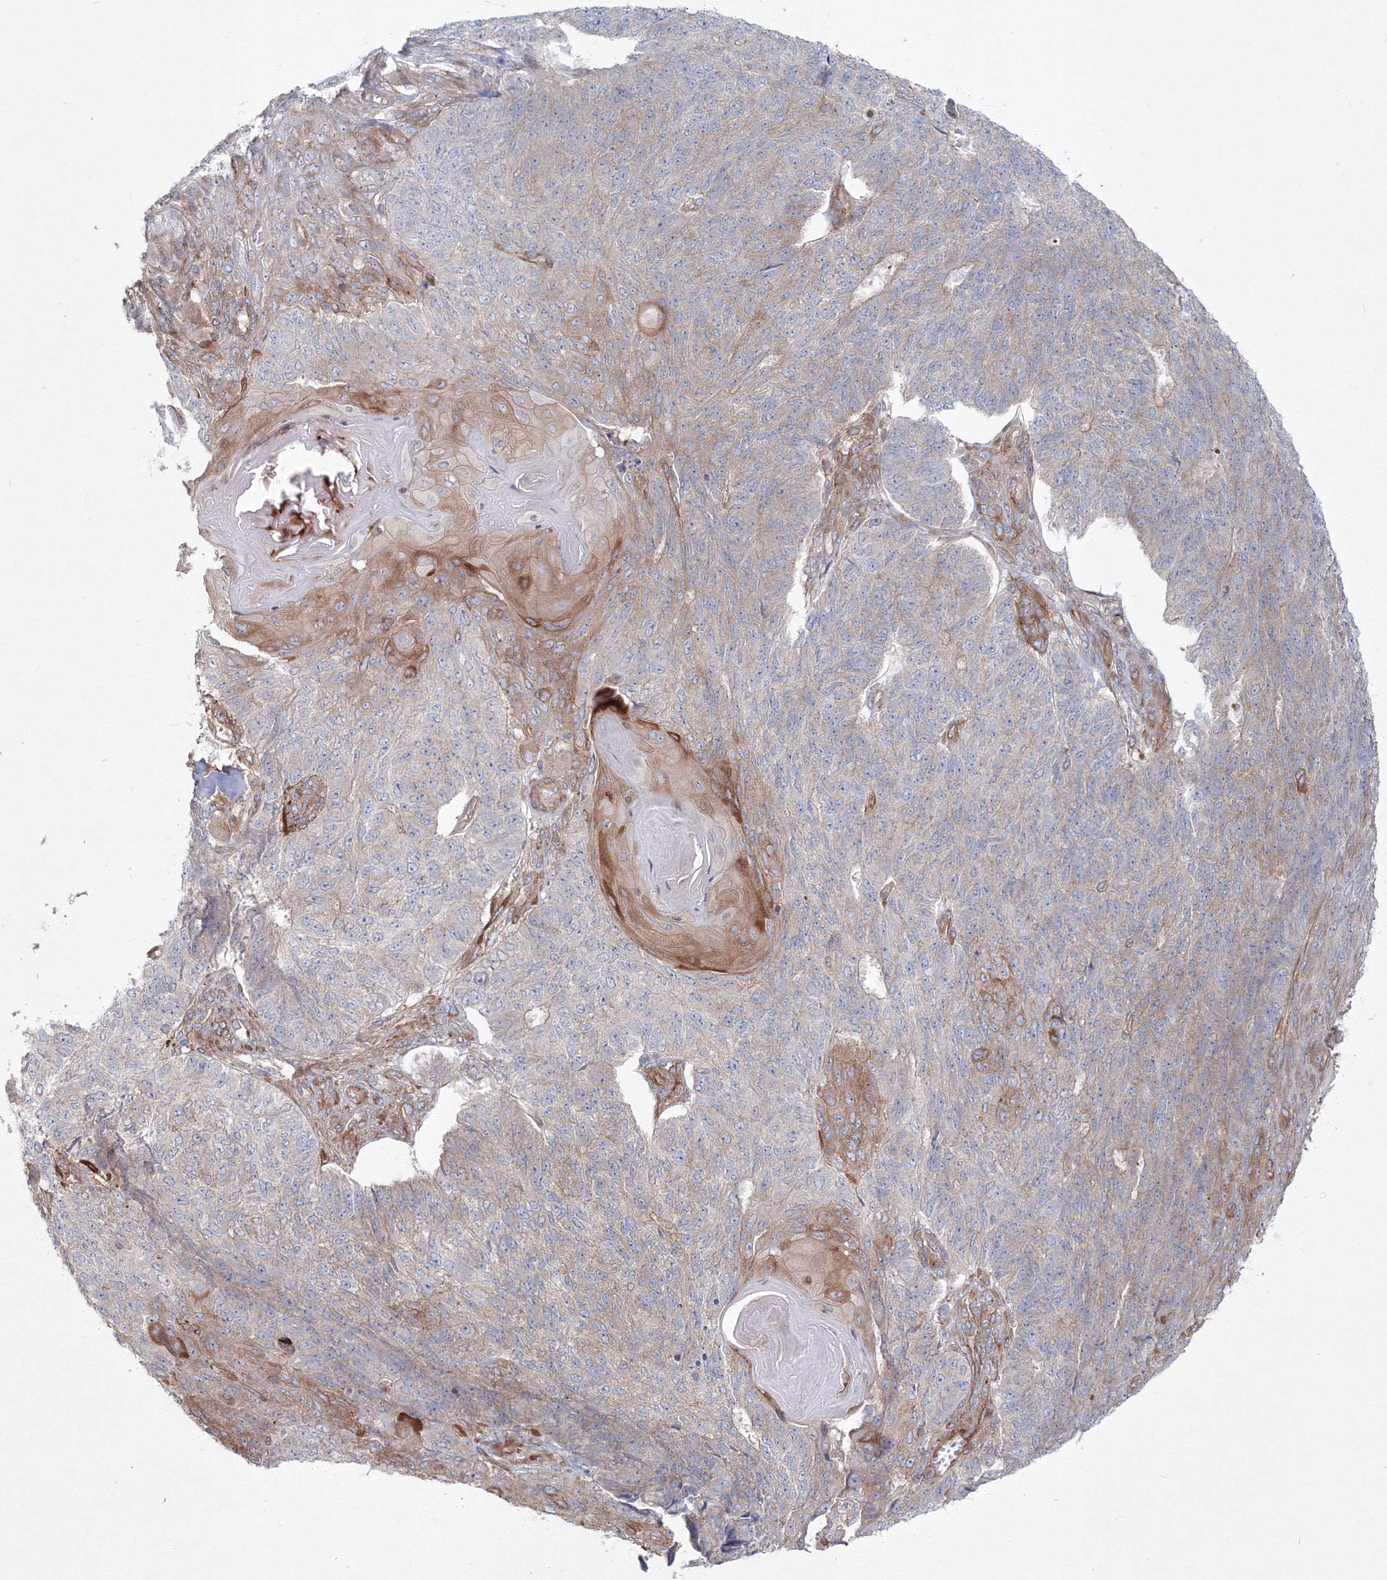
{"staining": {"intensity": "moderate", "quantity": "<25%", "location": "cytoplasmic/membranous"}, "tissue": "endometrial cancer", "cell_type": "Tumor cells", "image_type": "cancer", "snomed": [{"axis": "morphology", "description": "Adenocarcinoma, NOS"}, {"axis": "topography", "description": "Endometrium"}], "caption": "The histopathology image reveals immunohistochemical staining of endometrial cancer (adenocarcinoma). There is moderate cytoplasmic/membranous expression is identified in about <25% of tumor cells.", "gene": "SH3PXD2A", "patient": {"sex": "female", "age": 32}}